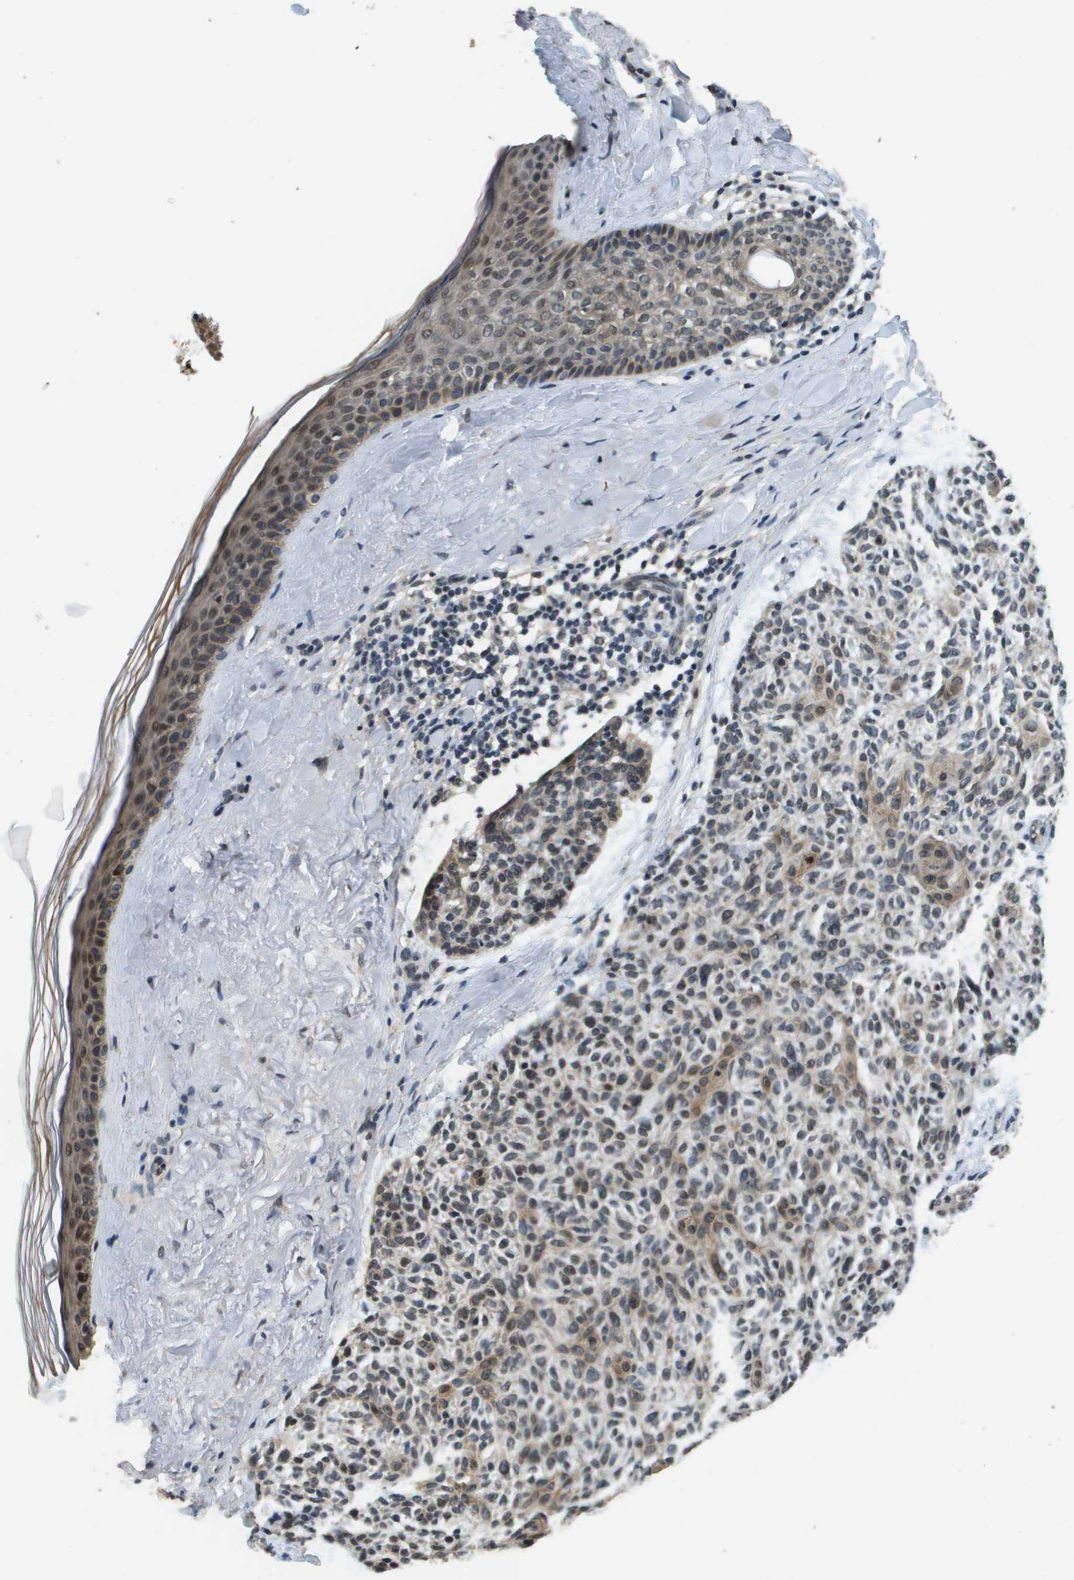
{"staining": {"intensity": "weak", "quantity": "25%-75%", "location": "cytoplasmic/membranous,nuclear"}, "tissue": "skin cancer", "cell_type": "Tumor cells", "image_type": "cancer", "snomed": [{"axis": "morphology", "description": "Normal tissue, NOS"}, {"axis": "morphology", "description": "Basal cell carcinoma"}, {"axis": "topography", "description": "Skin"}], "caption": "A histopathology image of human skin cancer stained for a protein shows weak cytoplasmic/membranous and nuclear brown staining in tumor cells.", "gene": "FANCC", "patient": {"sex": "female", "age": 70}}